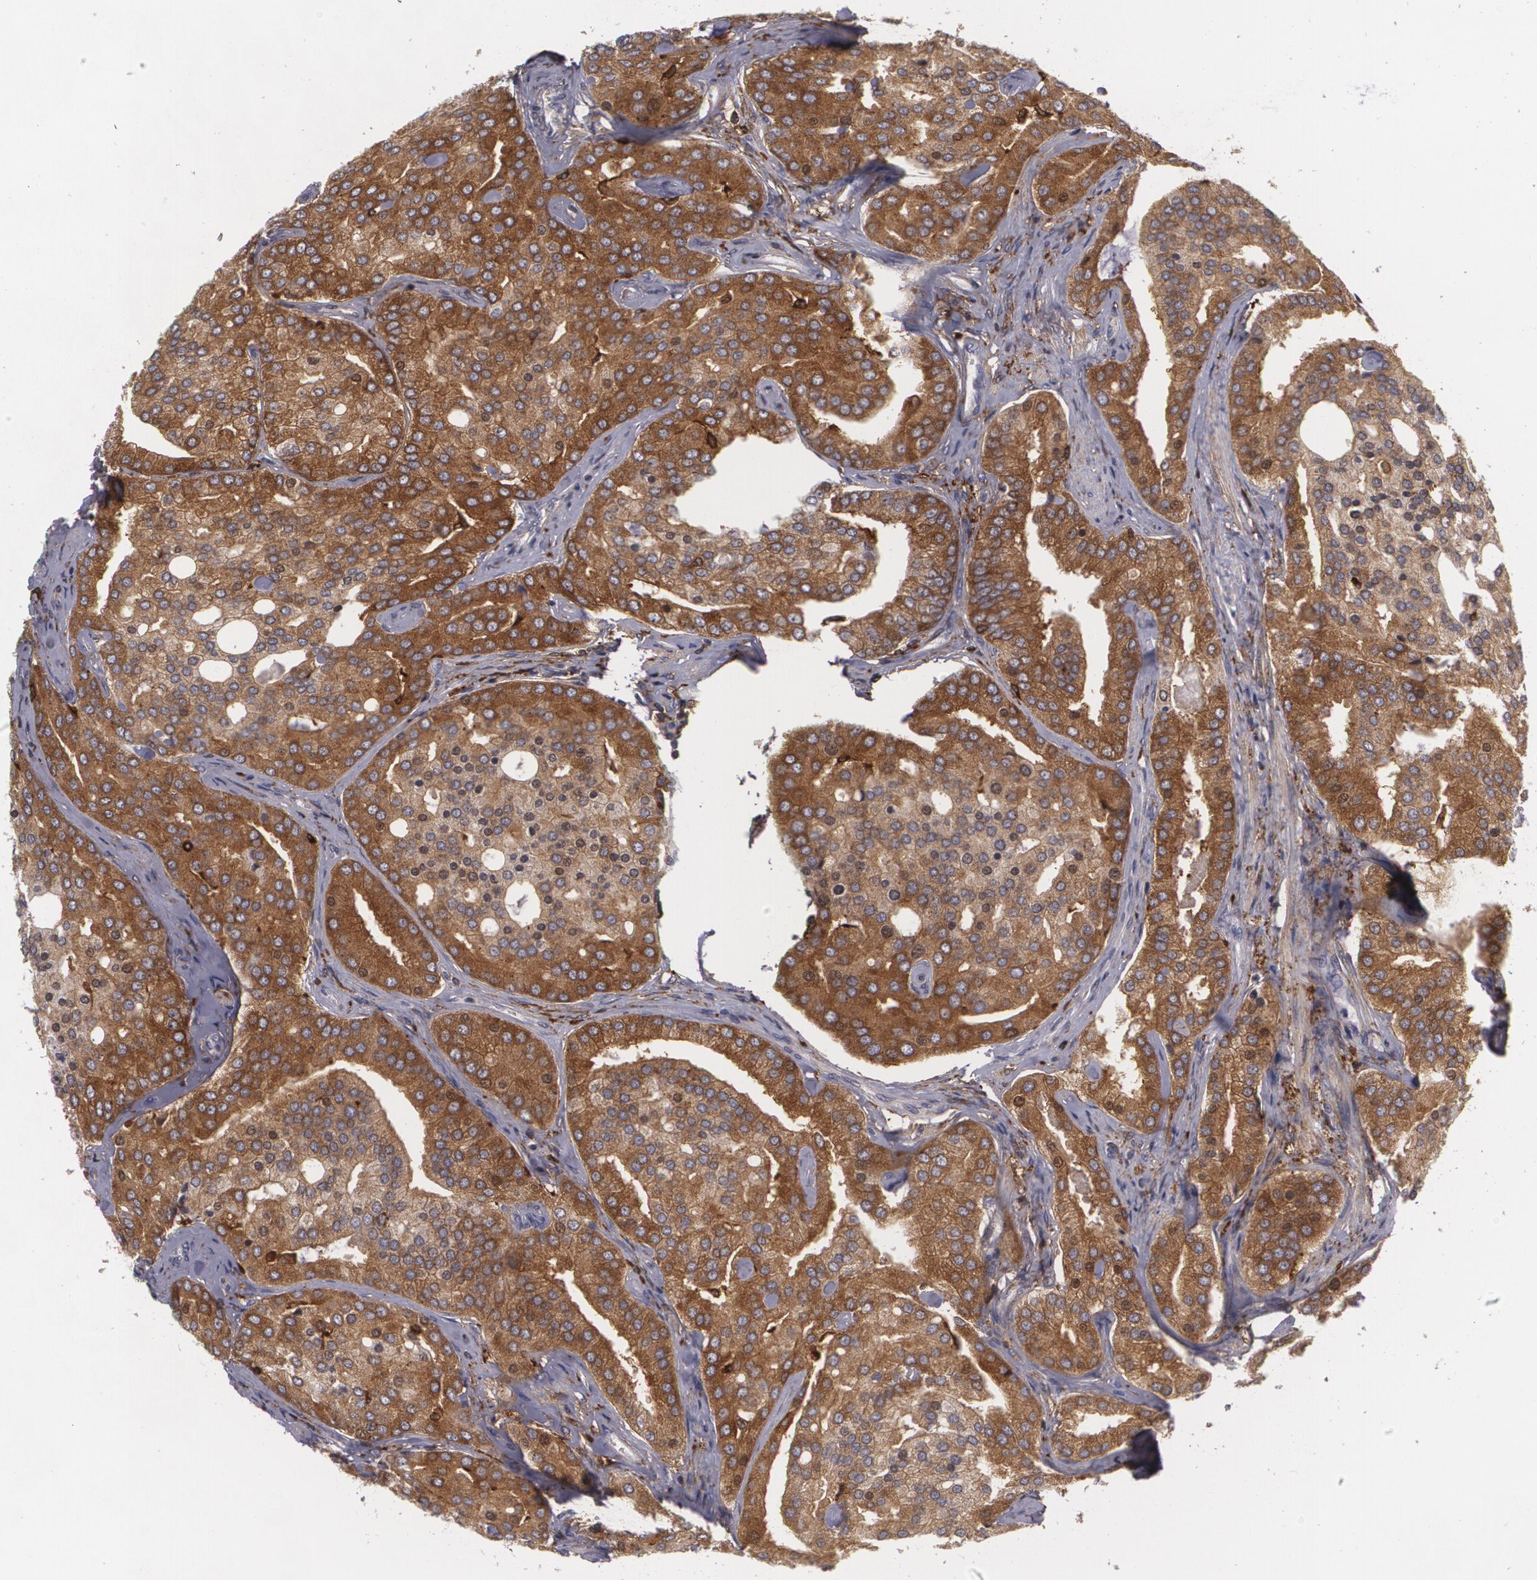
{"staining": {"intensity": "strong", "quantity": ">75%", "location": "cytoplasmic/membranous"}, "tissue": "prostate cancer", "cell_type": "Tumor cells", "image_type": "cancer", "snomed": [{"axis": "morphology", "description": "Adenocarcinoma, High grade"}, {"axis": "topography", "description": "Prostate"}], "caption": "Prostate adenocarcinoma (high-grade) stained with DAB immunohistochemistry exhibits high levels of strong cytoplasmic/membranous expression in approximately >75% of tumor cells.", "gene": "BIN1", "patient": {"sex": "male", "age": 64}}